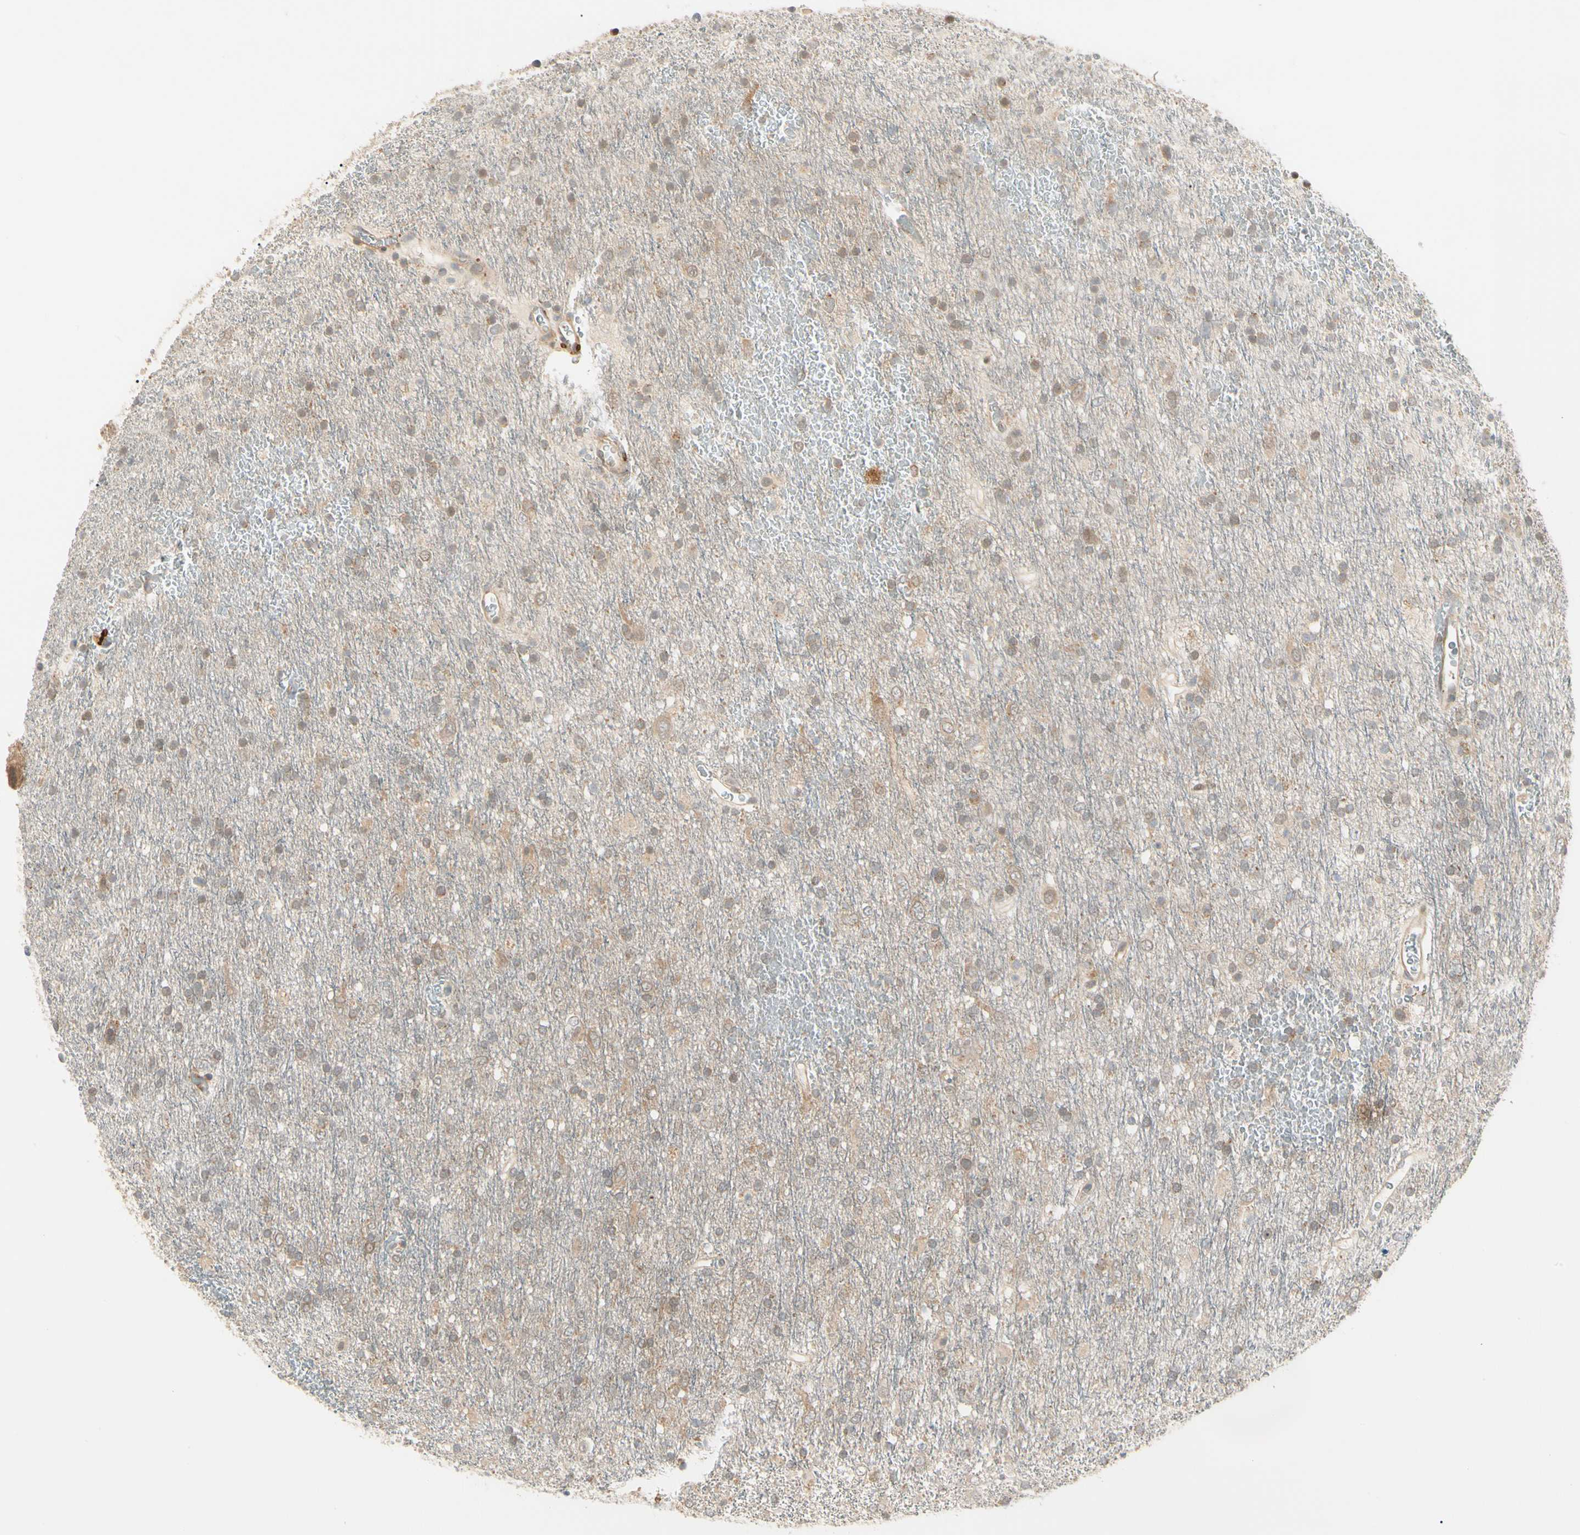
{"staining": {"intensity": "weak", "quantity": ">75%", "location": "cytoplasmic/membranous"}, "tissue": "glioma", "cell_type": "Tumor cells", "image_type": "cancer", "snomed": [{"axis": "morphology", "description": "Glioma, malignant, Low grade"}, {"axis": "topography", "description": "Brain"}], "caption": "Tumor cells show low levels of weak cytoplasmic/membranous expression in about >75% of cells in glioma.", "gene": "F2R", "patient": {"sex": "male", "age": 77}}